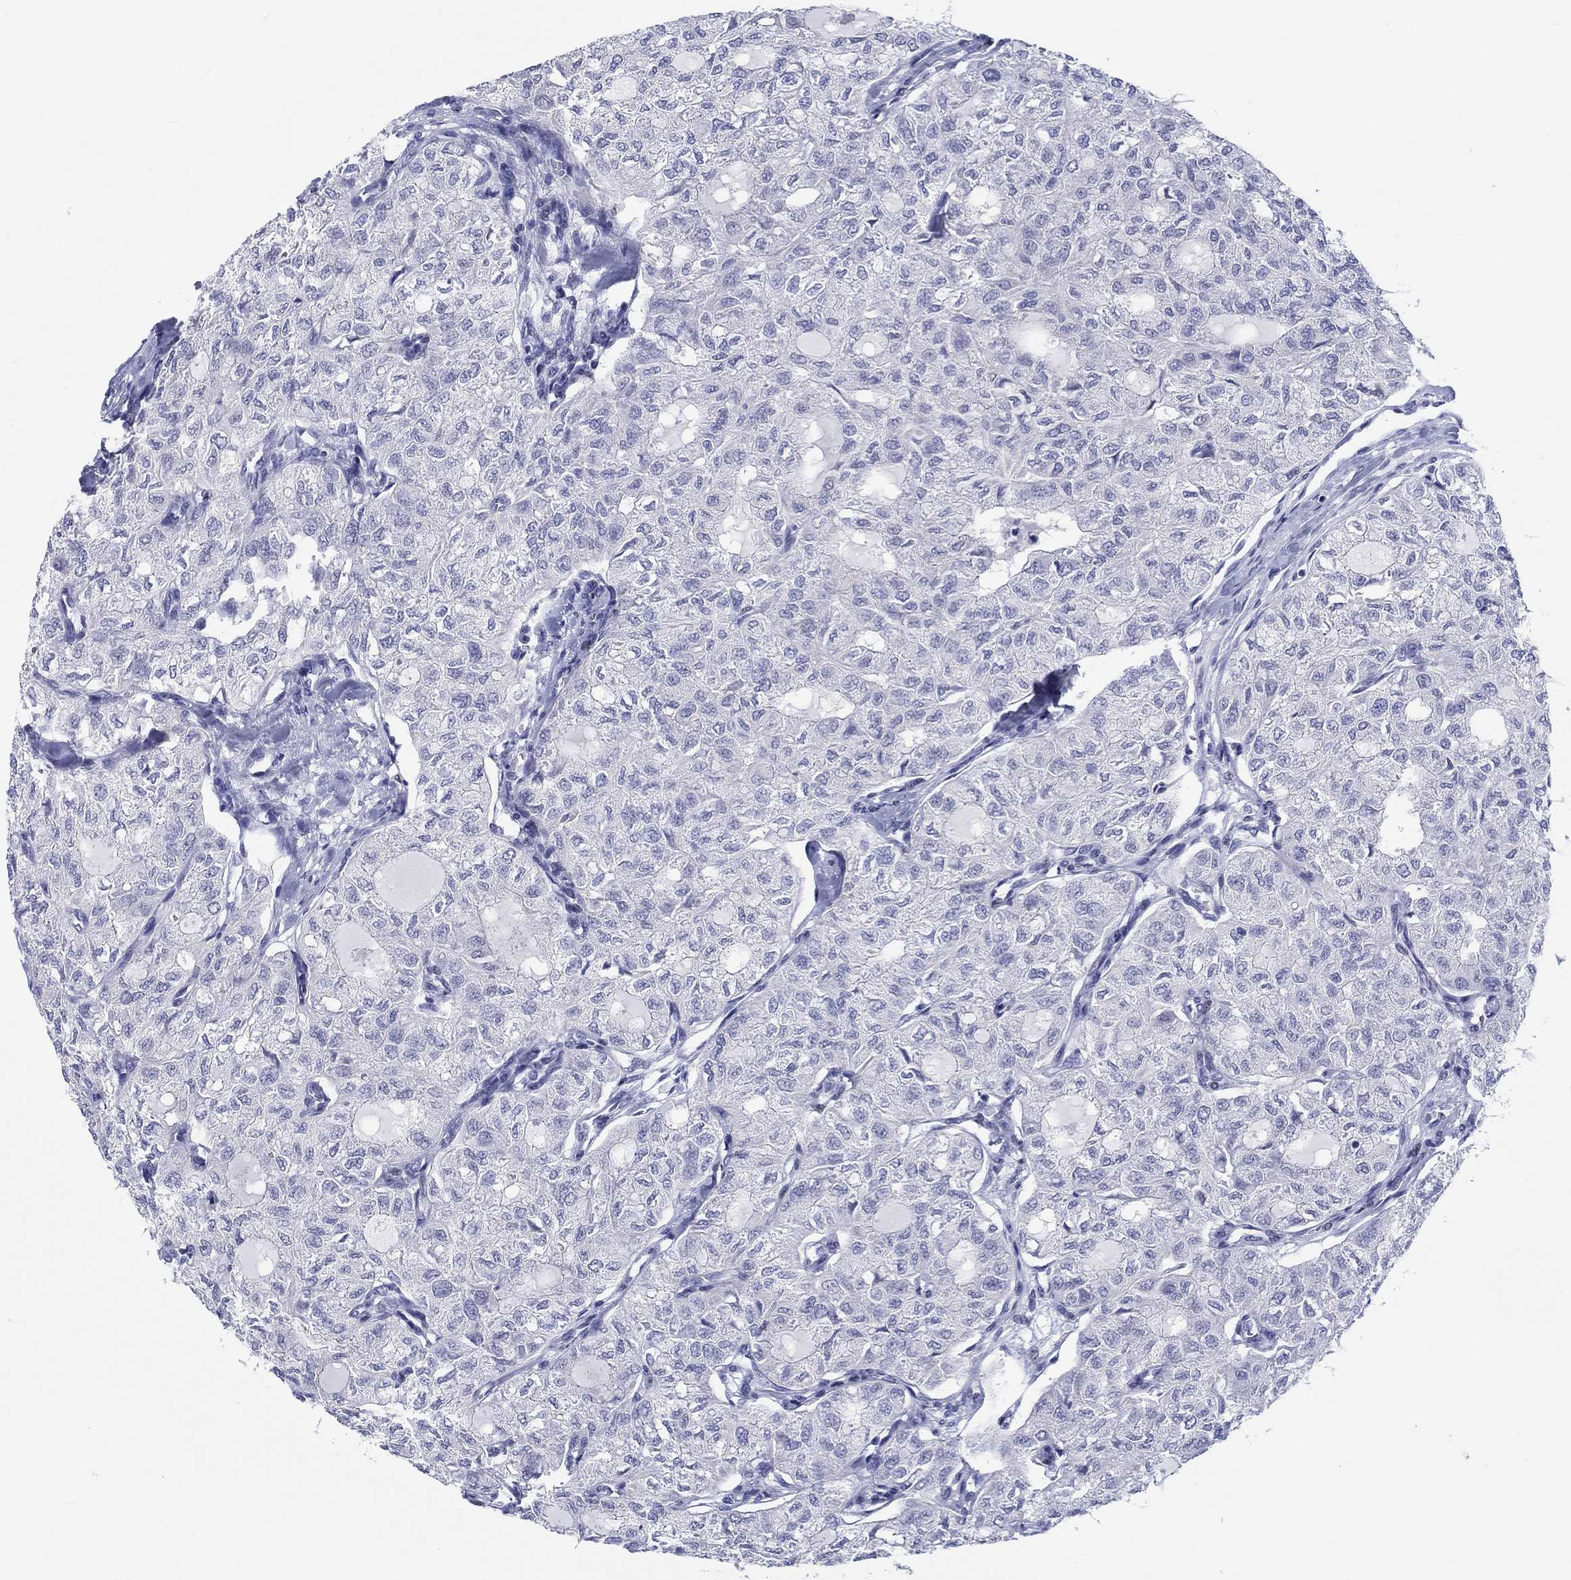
{"staining": {"intensity": "negative", "quantity": "none", "location": "none"}, "tissue": "thyroid cancer", "cell_type": "Tumor cells", "image_type": "cancer", "snomed": [{"axis": "morphology", "description": "Follicular adenoma carcinoma, NOS"}, {"axis": "topography", "description": "Thyroid gland"}], "caption": "An image of human thyroid cancer is negative for staining in tumor cells.", "gene": "H1-1", "patient": {"sex": "male", "age": 75}}